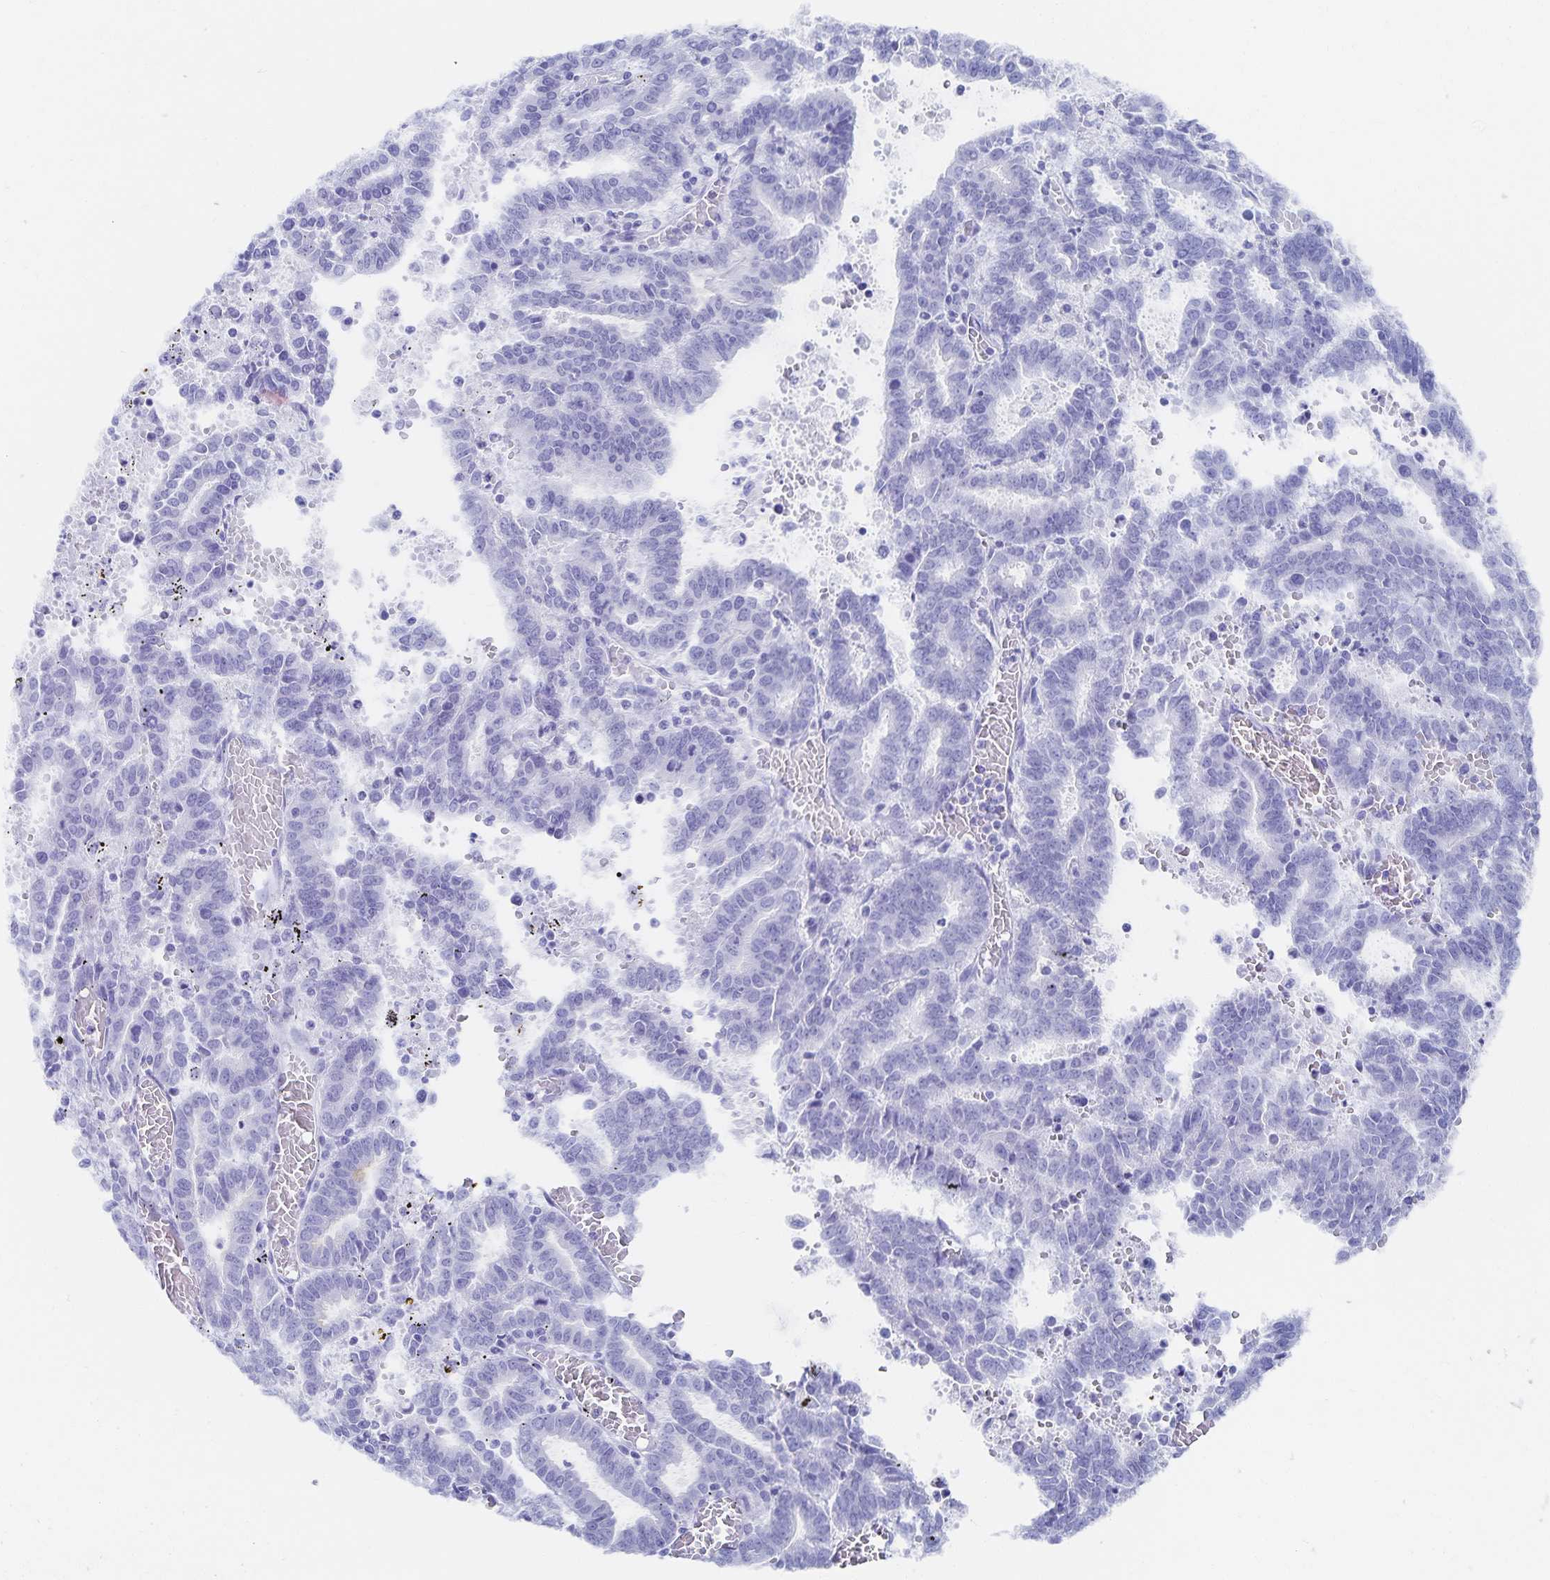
{"staining": {"intensity": "negative", "quantity": "none", "location": "none"}, "tissue": "endometrial cancer", "cell_type": "Tumor cells", "image_type": "cancer", "snomed": [{"axis": "morphology", "description": "Adenocarcinoma, NOS"}, {"axis": "topography", "description": "Uterus"}], "caption": "Endometrial adenocarcinoma was stained to show a protein in brown. There is no significant expression in tumor cells. Nuclei are stained in blue.", "gene": "SNTN", "patient": {"sex": "female", "age": 83}}